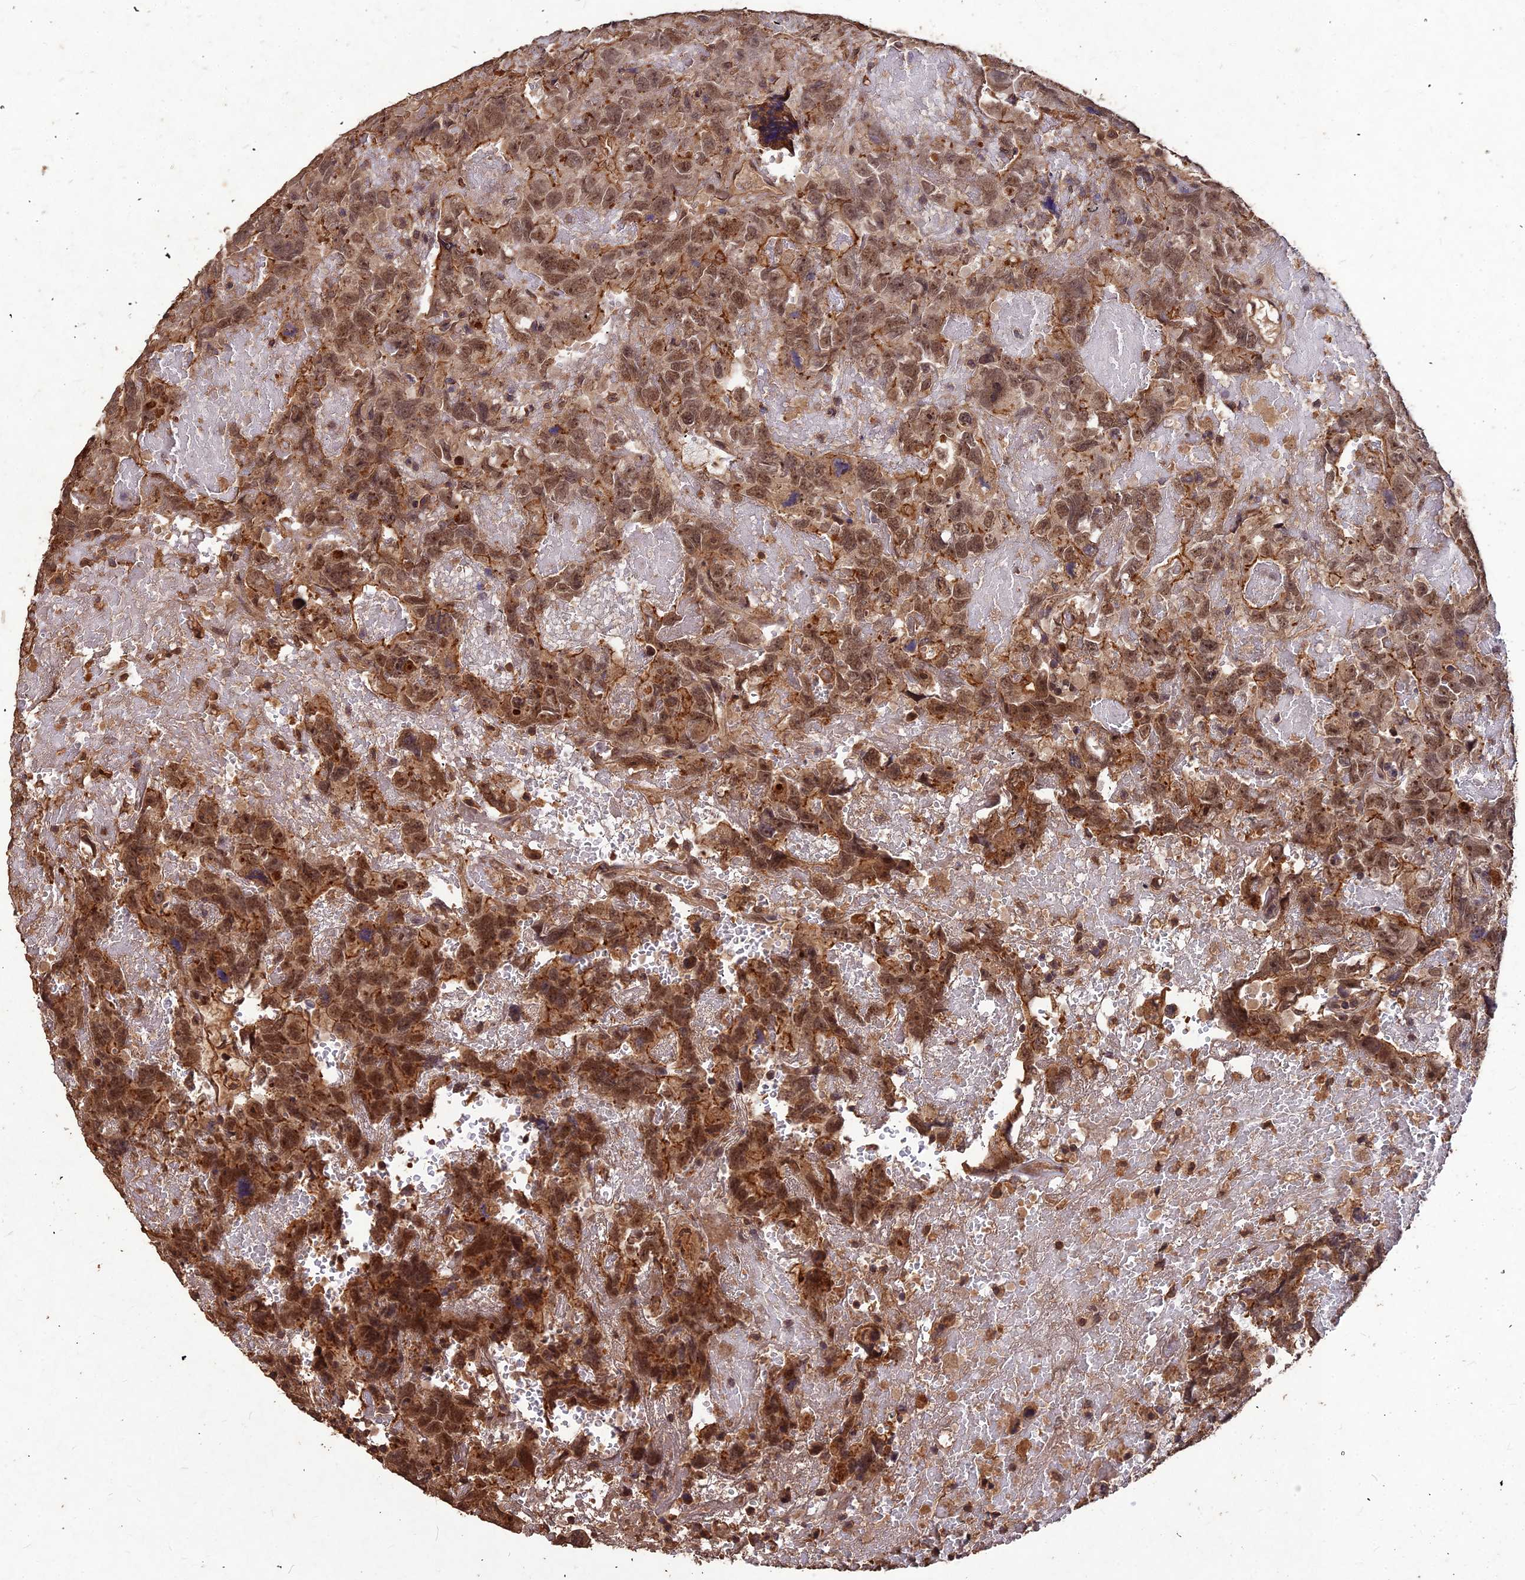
{"staining": {"intensity": "moderate", "quantity": ">75%", "location": "cytoplasmic/membranous,nuclear"}, "tissue": "testis cancer", "cell_type": "Tumor cells", "image_type": "cancer", "snomed": [{"axis": "morphology", "description": "Carcinoma, Embryonal, NOS"}, {"axis": "topography", "description": "Testis"}], "caption": "Immunohistochemical staining of testis cancer reveals medium levels of moderate cytoplasmic/membranous and nuclear expression in approximately >75% of tumor cells.", "gene": "SYMPK", "patient": {"sex": "male", "age": 45}}